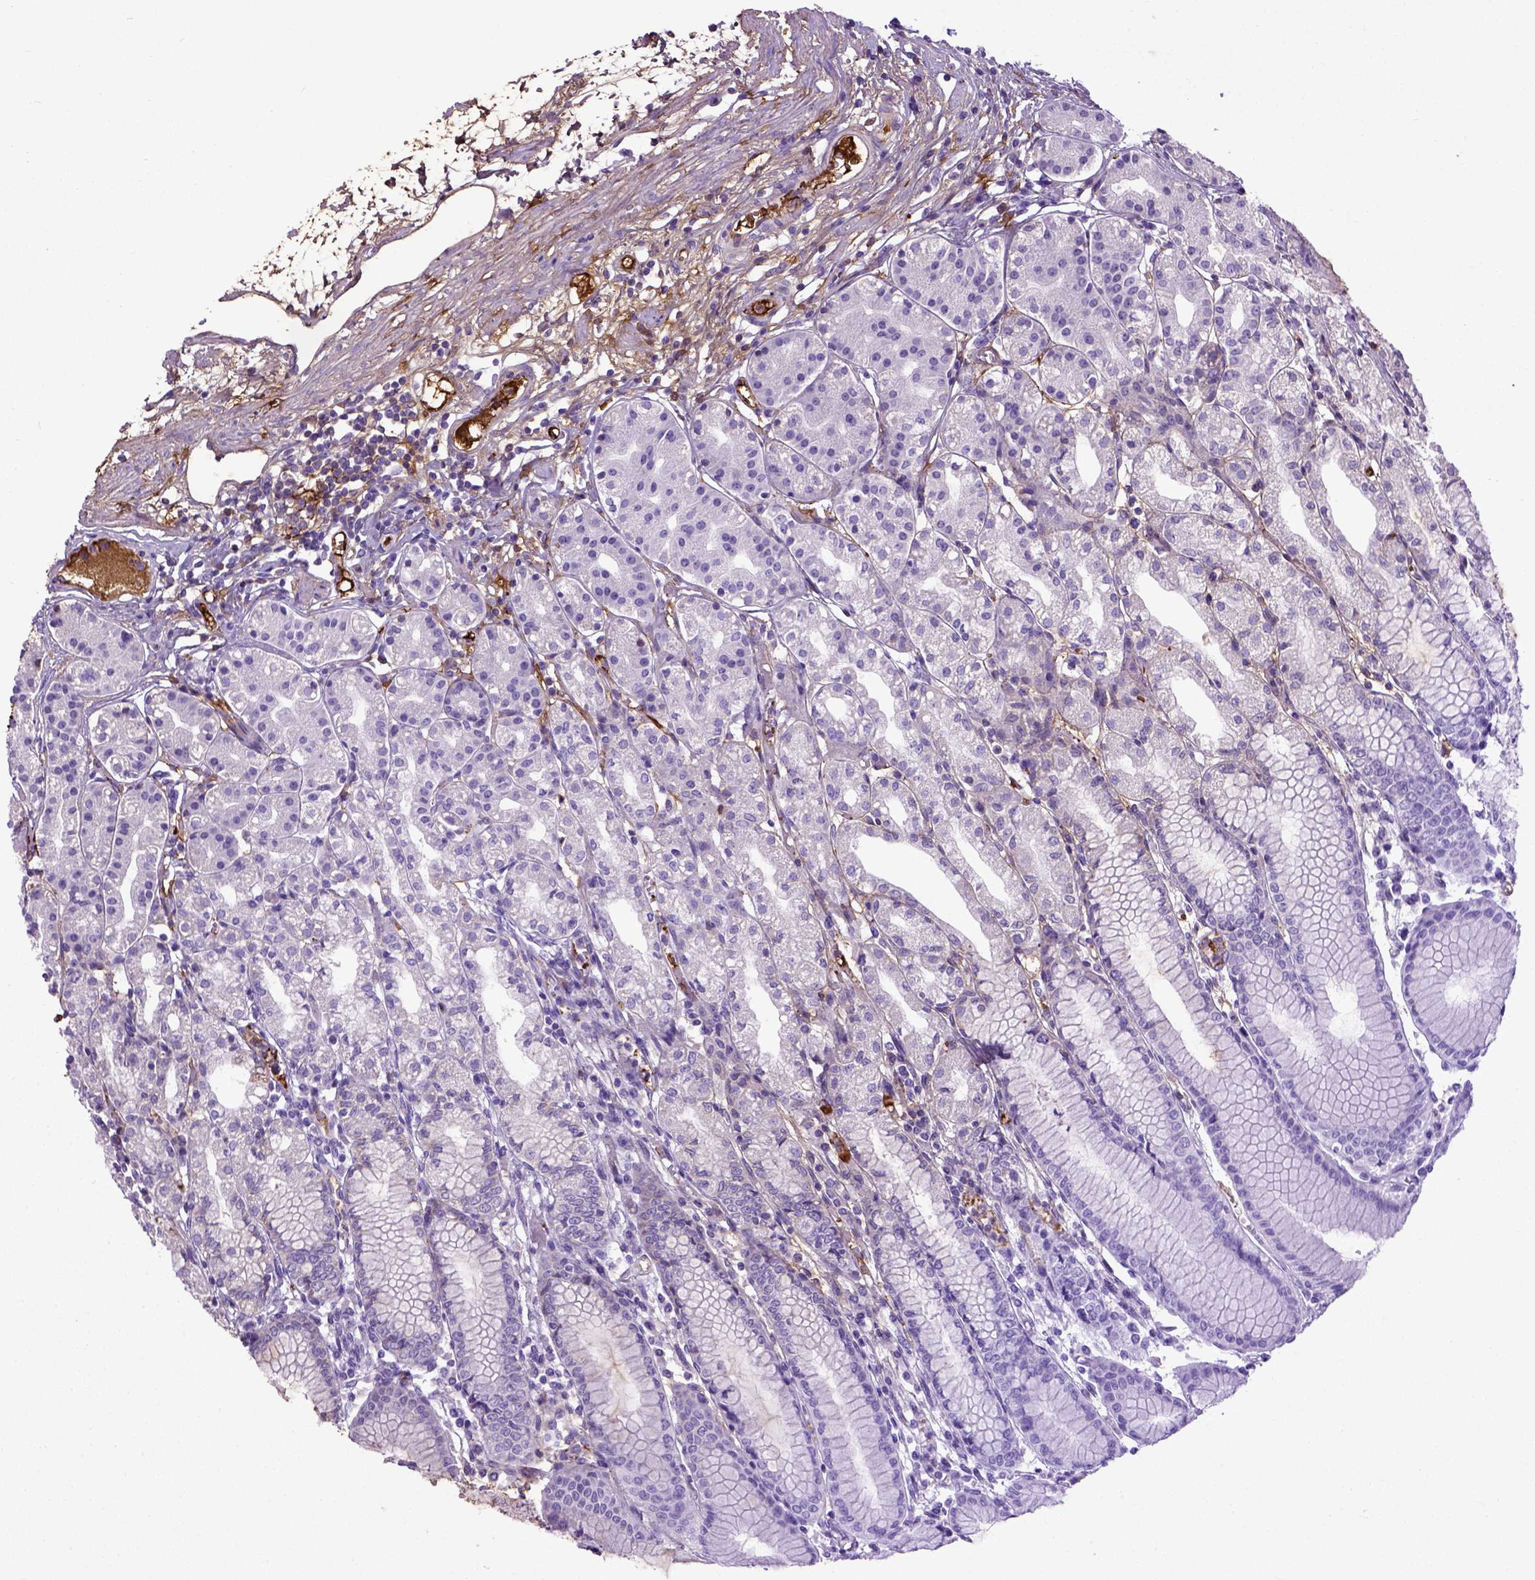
{"staining": {"intensity": "negative", "quantity": "none", "location": "none"}, "tissue": "stomach", "cell_type": "Glandular cells", "image_type": "normal", "snomed": [{"axis": "morphology", "description": "Normal tissue, NOS"}, {"axis": "topography", "description": "Skeletal muscle"}, {"axis": "topography", "description": "Stomach"}], "caption": "DAB (3,3'-diaminobenzidine) immunohistochemical staining of benign stomach shows no significant staining in glandular cells.", "gene": "ADAMTS8", "patient": {"sex": "female", "age": 57}}